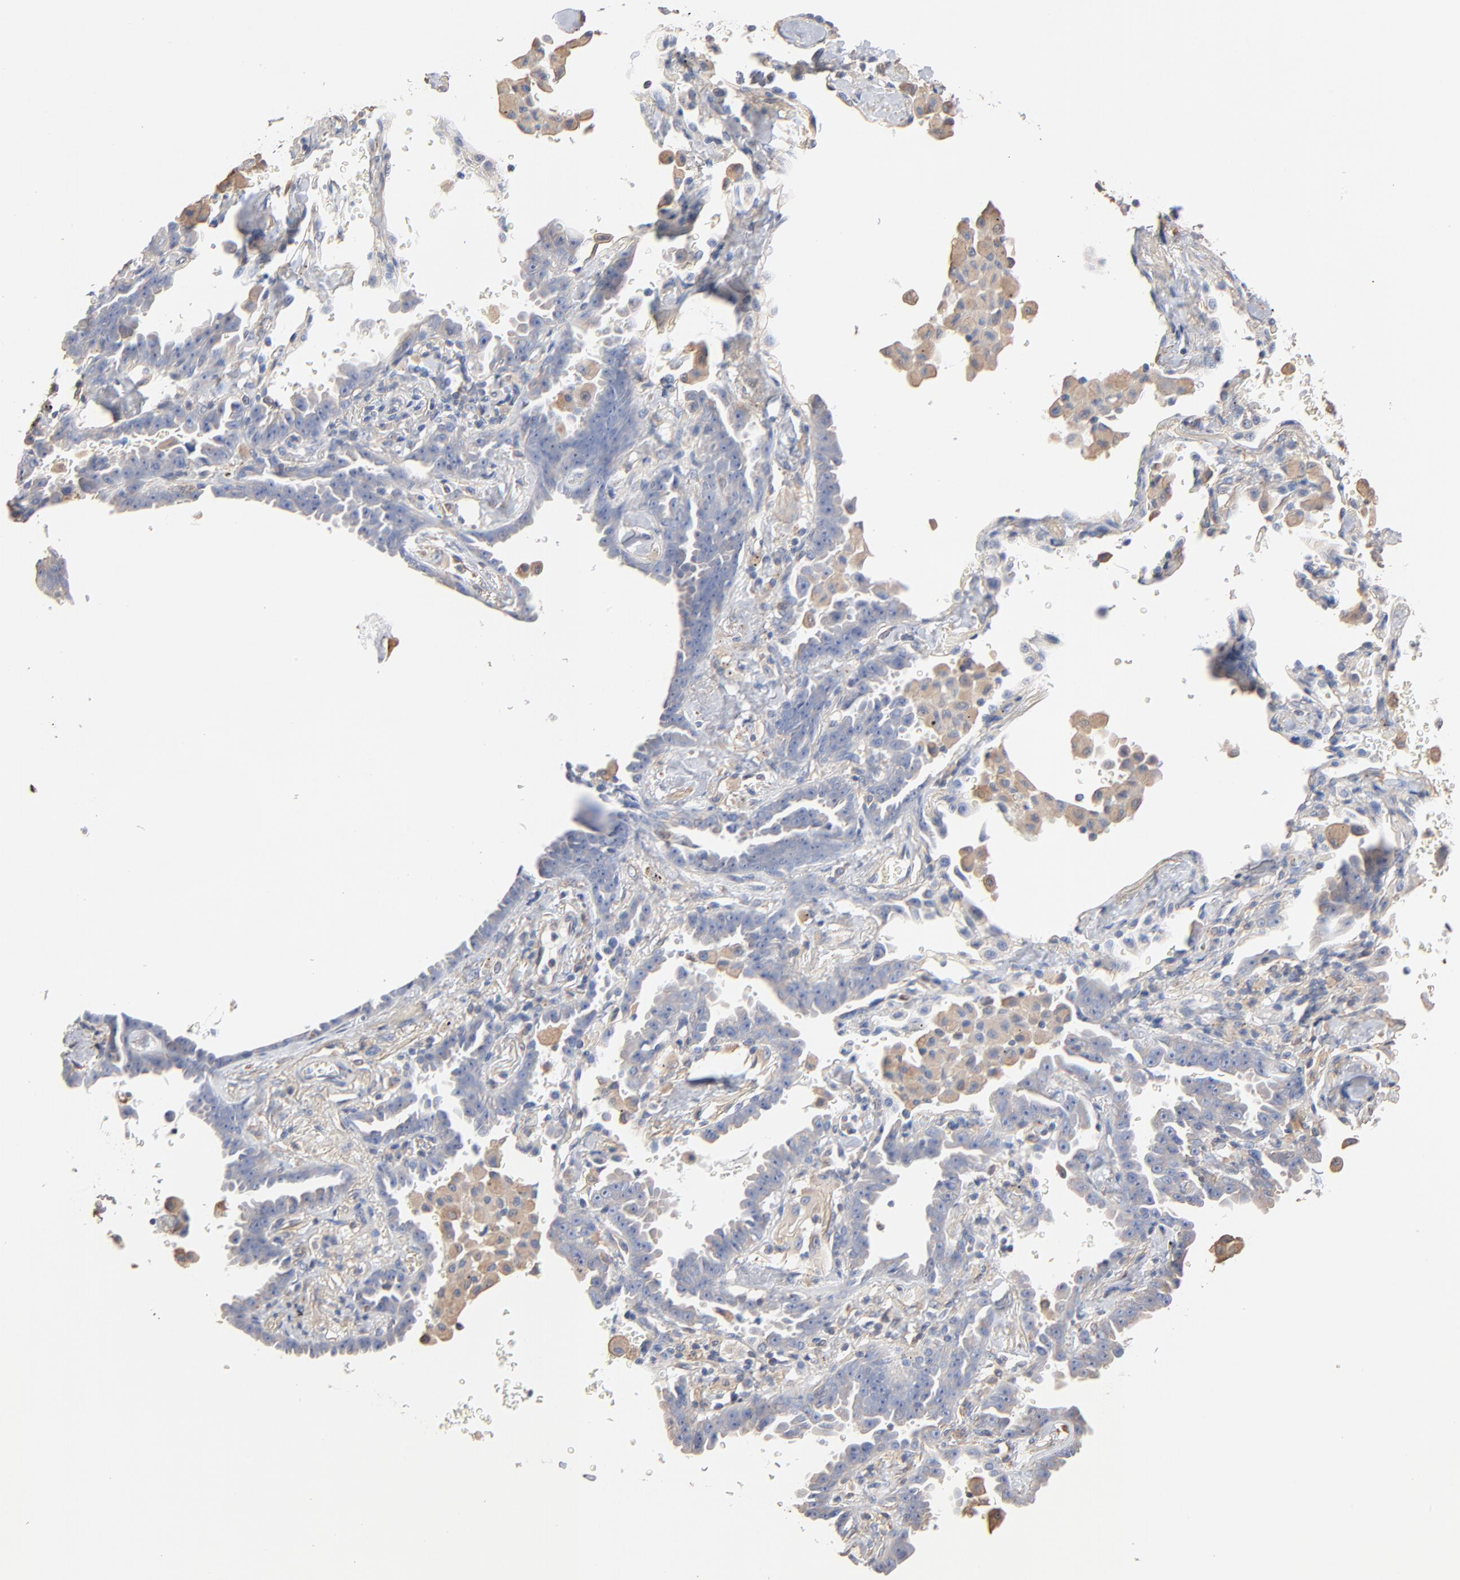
{"staining": {"intensity": "negative", "quantity": "none", "location": "none"}, "tissue": "lung cancer", "cell_type": "Tumor cells", "image_type": "cancer", "snomed": [{"axis": "morphology", "description": "Adenocarcinoma, NOS"}, {"axis": "topography", "description": "Lung"}], "caption": "DAB (3,3'-diaminobenzidine) immunohistochemical staining of human lung cancer (adenocarcinoma) exhibits no significant positivity in tumor cells.", "gene": "ABCD4", "patient": {"sex": "female", "age": 64}}